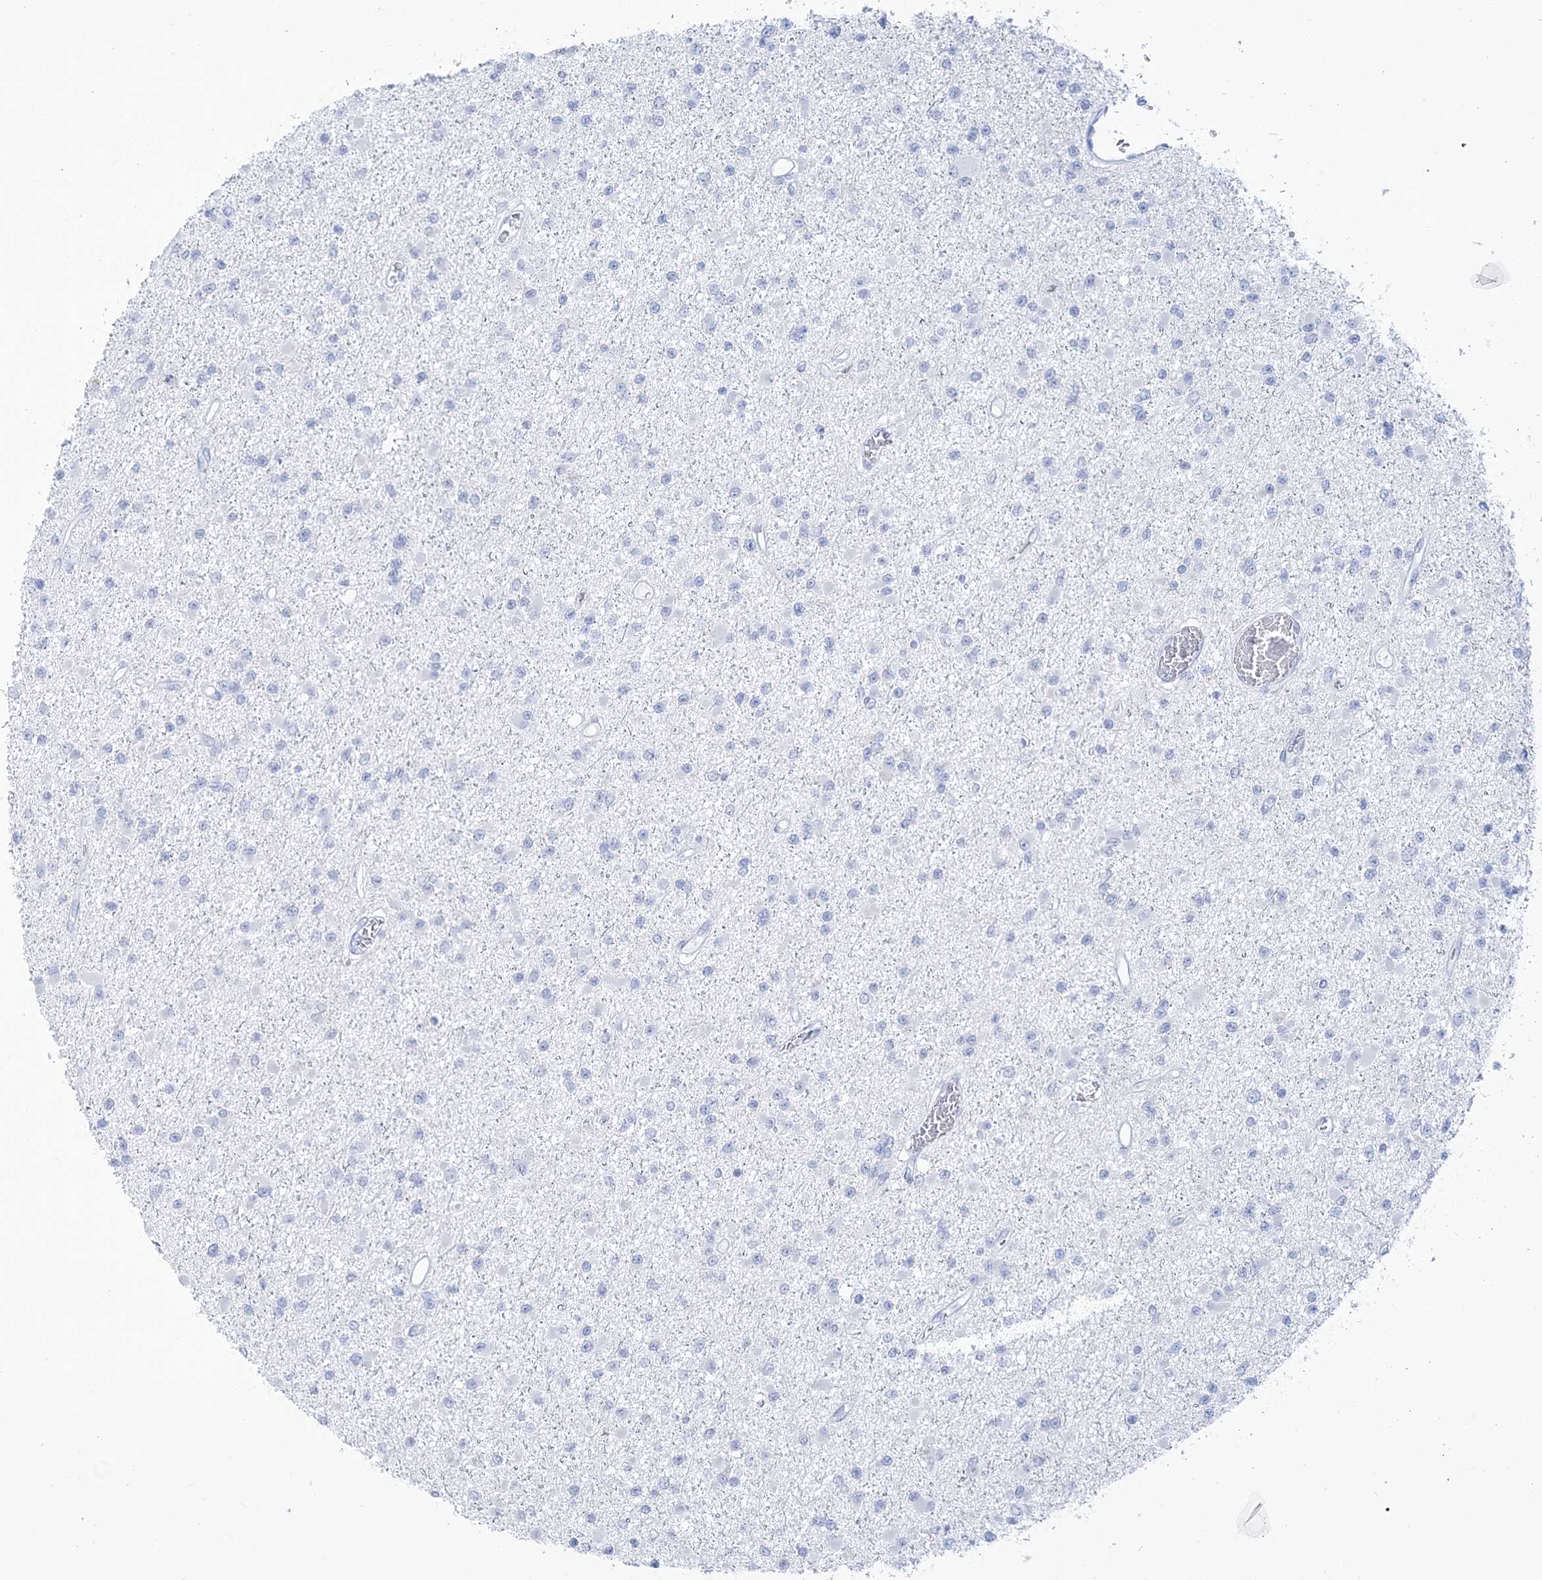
{"staining": {"intensity": "negative", "quantity": "none", "location": "none"}, "tissue": "glioma", "cell_type": "Tumor cells", "image_type": "cancer", "snomed": [{"axis": "morphology", "description": "Glioma, malignant, Low grade"}, {"axis": "topography", "description": "Brain"}], "caption": "DAB (3,3'-diaminobenzidine) immunohistochemical staining of glioma exhibits no significant positivity in tumor cells.", "gene": "RBP2", "patient": {"sex": "female", "age": 22}}